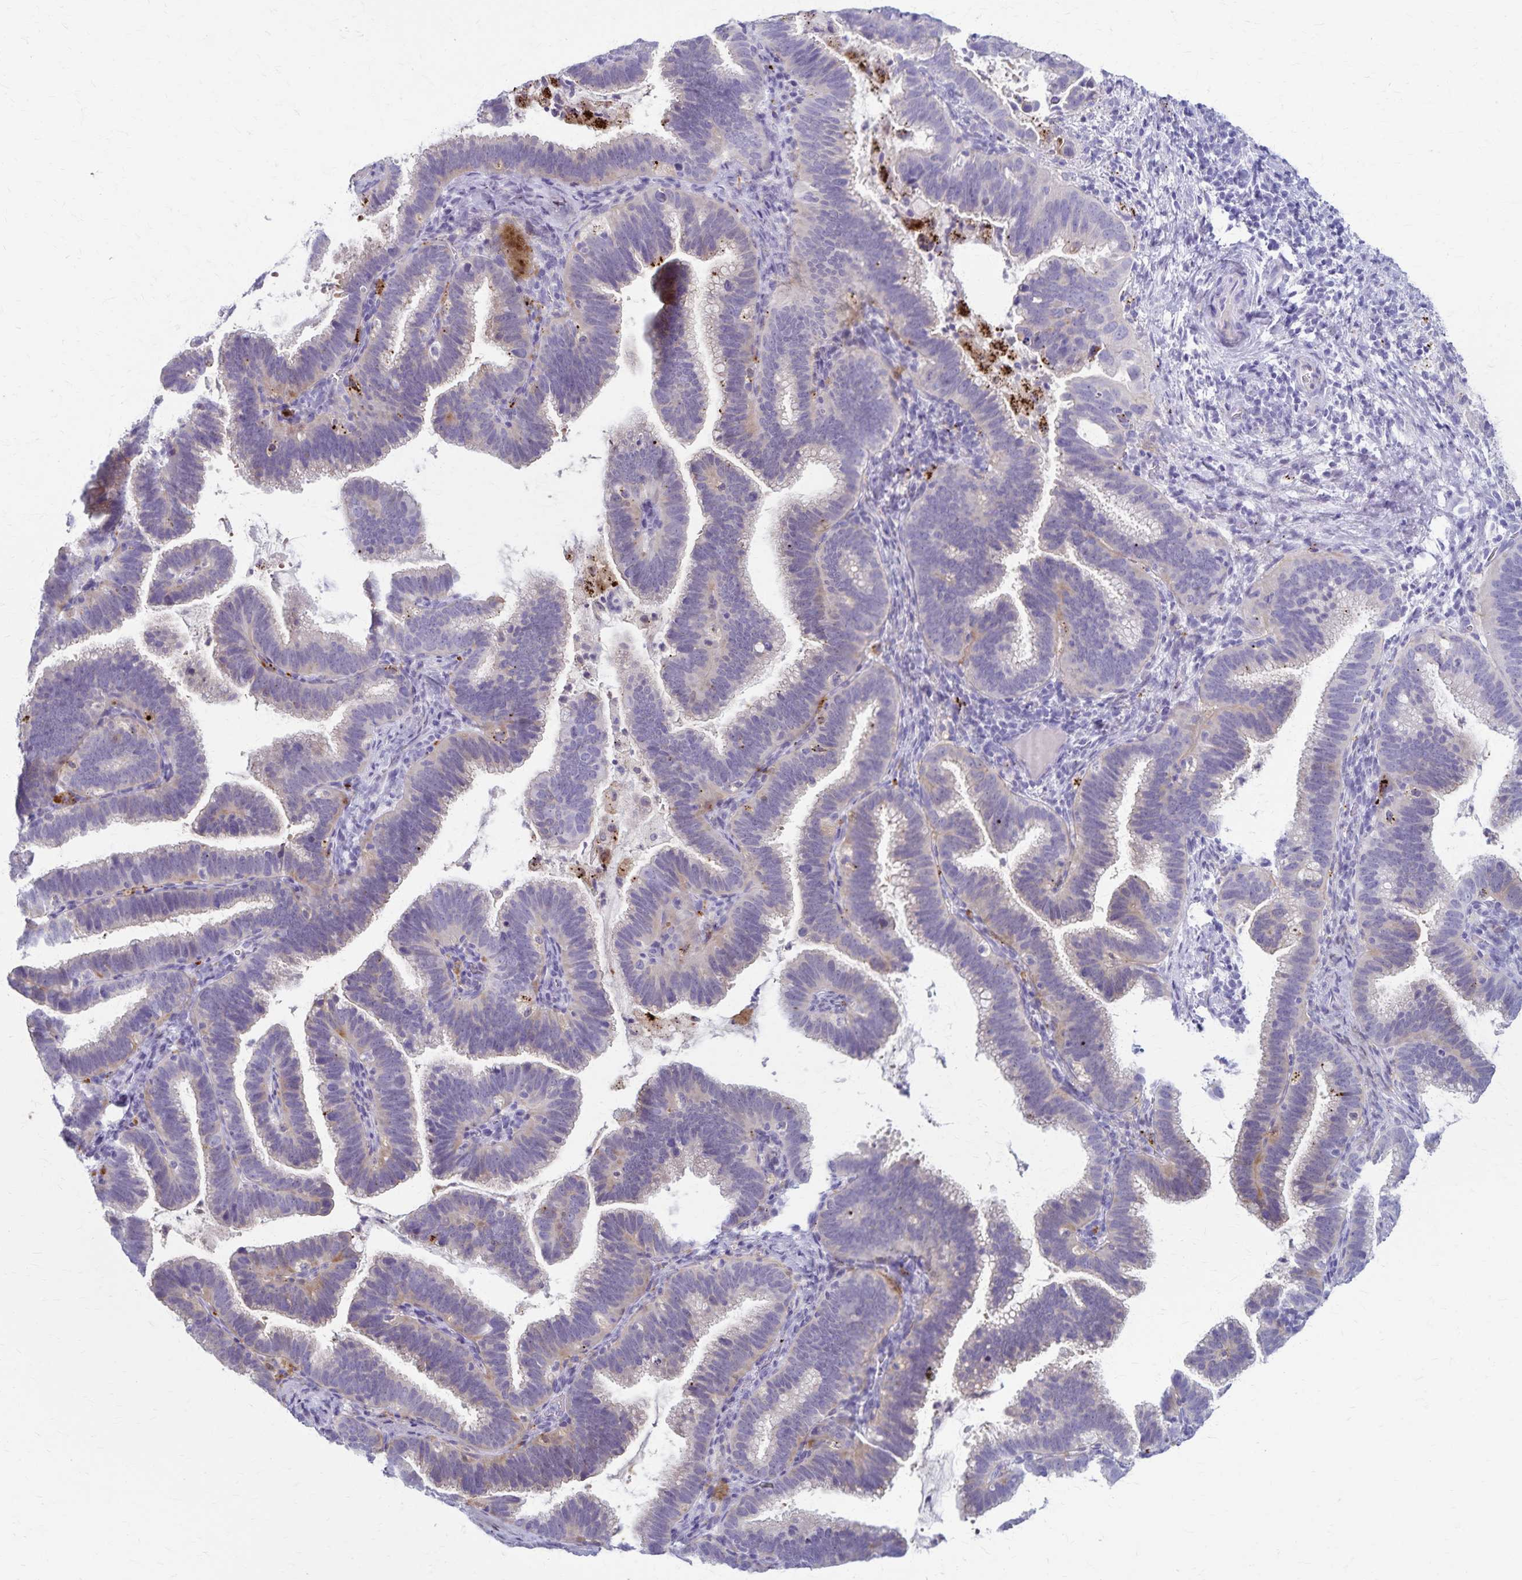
{"staining": {"intensity": "moderate", "quantity": "<25%", "location": "cytoplasmic/membranous"}, "tissue": "cervical cancer", "cell_type": "Tumor cells", "image_type": "cancer", "snomed": [{"axis": "morphology", "description": "Adenocarcinoma, NOS"}, {"axis": "topography", "description": "Cervix"}], "caption": "IHC of cervical cancer displays low levels of moderate cytoplasmic/membranous positivity in about <25% of tumor cells.", "gene": "TMEM60", "patient": {"sex": "female", "age": 61}}